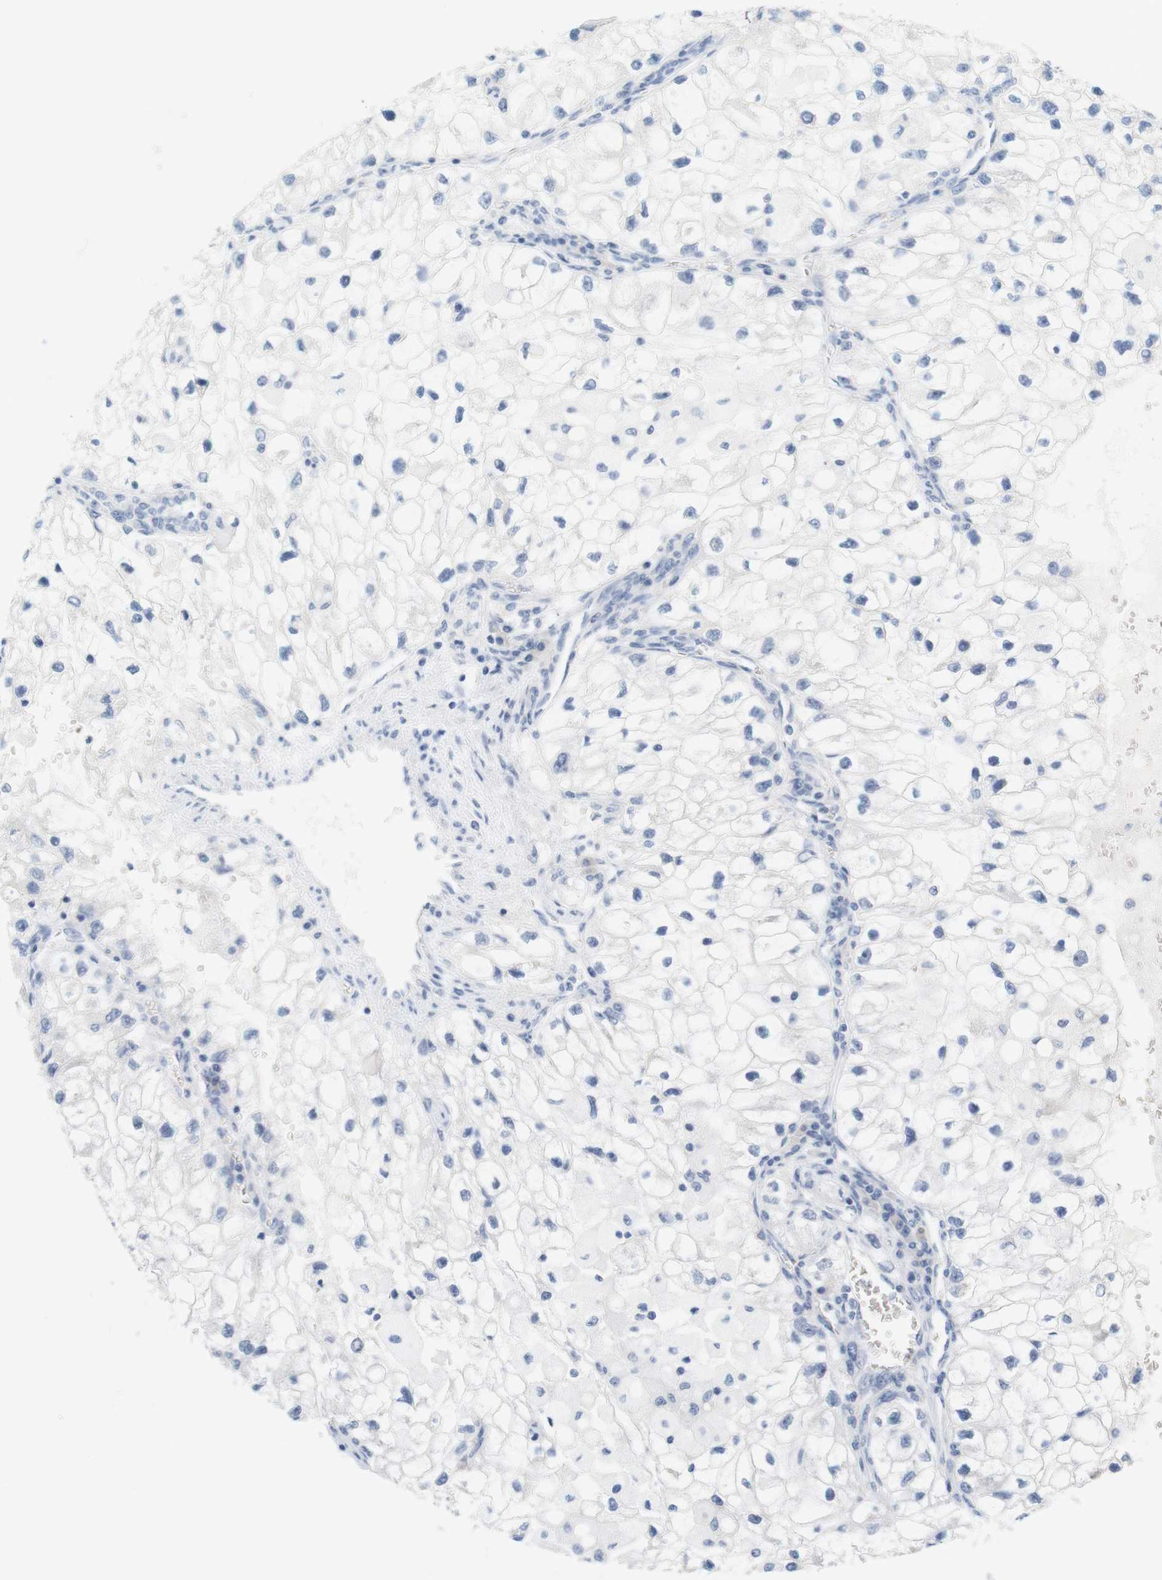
{"staining": {"intensity": "negative", "quantity": "none", "location": "none"}, "tissue": "renal cancer", "cell_type": "Tumor cells", "image_type": "cancer", "snomed": [{"axis": "morphology", "description": "Adenocarcinoma, NOS"}, {"axis": "topography", "description": "Kidney"}], "caption": "Tumor cells show no significant protein staining in renal adenocarcinoma.", "gene": "LRRK2", "patient": {"sex": "female", "age": 70}}